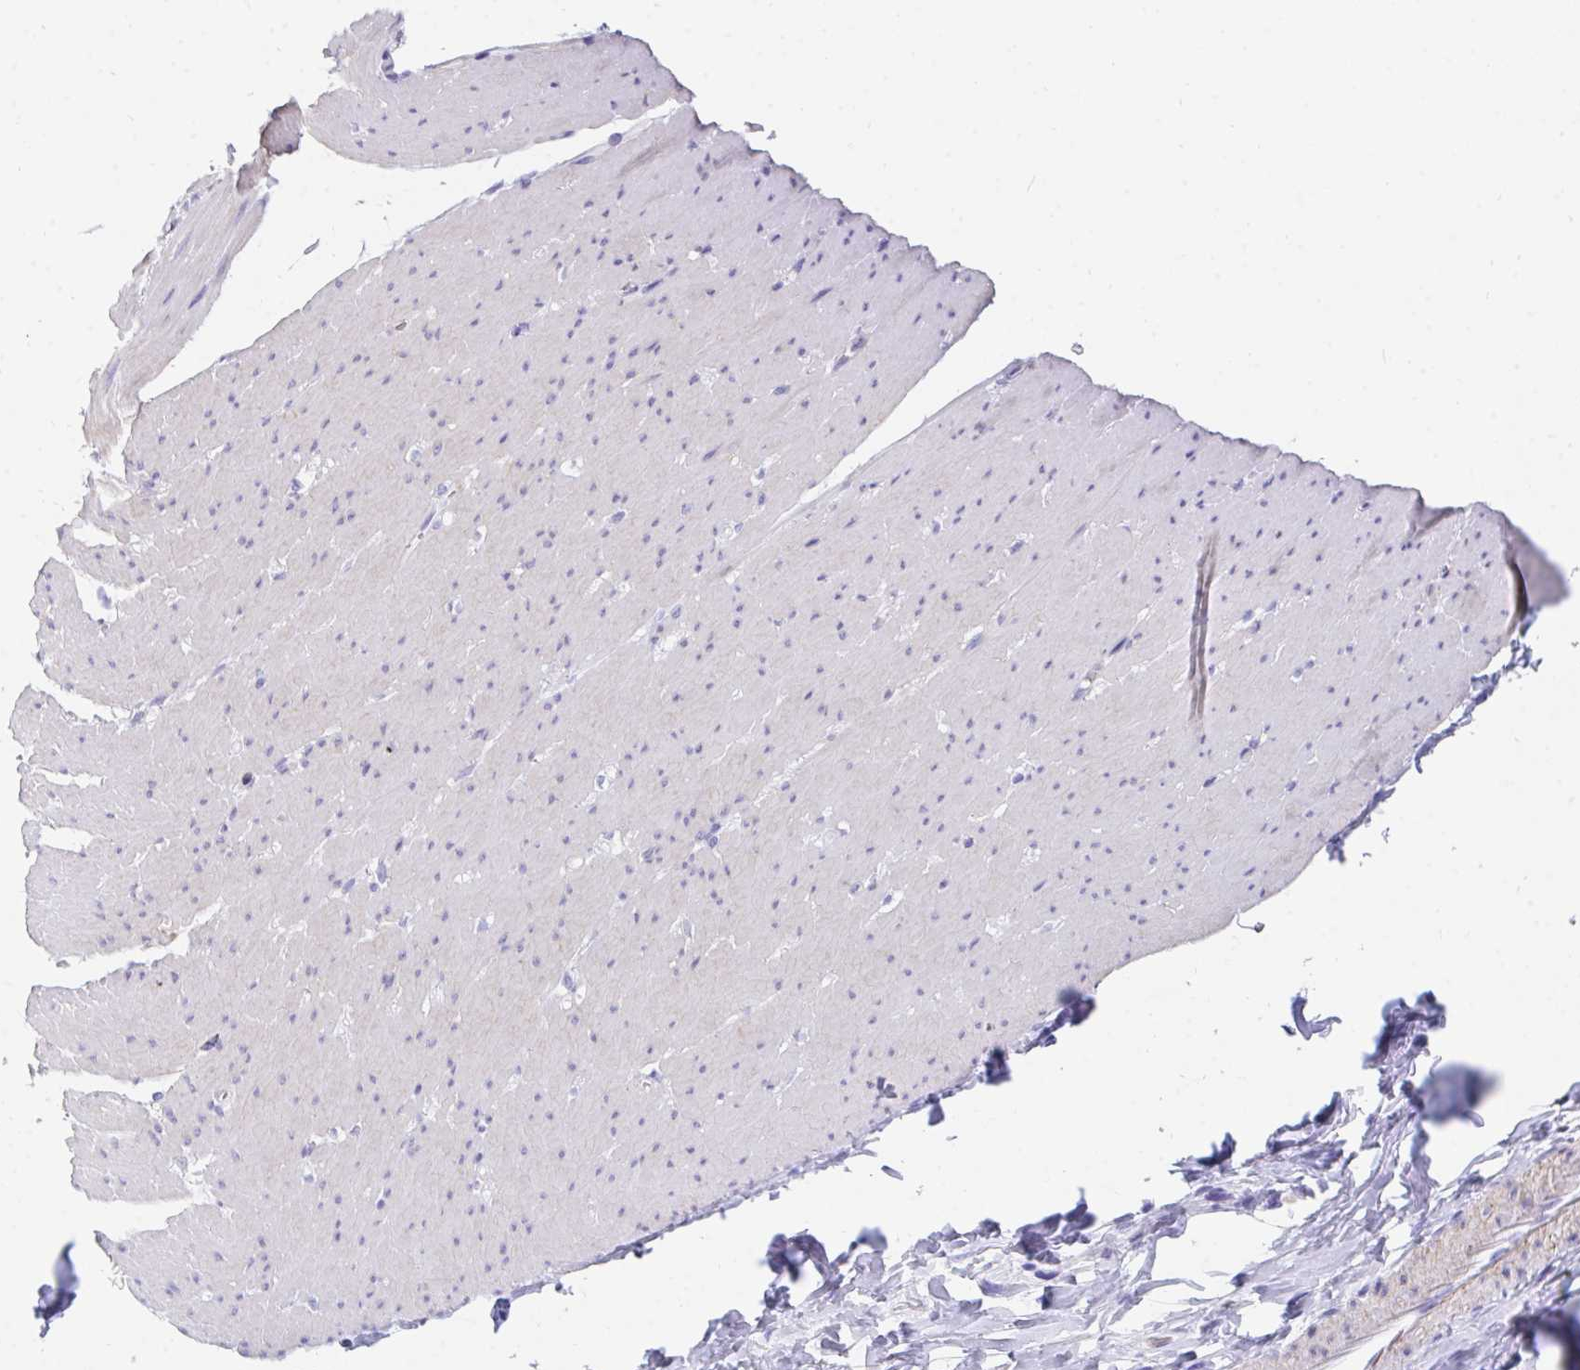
{"staining": {"intensity": "negative", "quantity": "none", "location": "none"}, "tissue": "smooth muscle", "cell_type": "Smooth muscle cells", "image_type": "normal", "snomed": [{"axis": "morphology", "description": "Normal tissue, NOS"}, {"axis": "topography", "description": "Smooth muscle"}, {"axis": "topography", "description": "Rectum"}], "caption": "Immunohistochemistry of normal human smooth muscle reveals no staining in smooth muscle cells.", "gene": "CD7", "patient": {"sex": "male", "age": 53}}